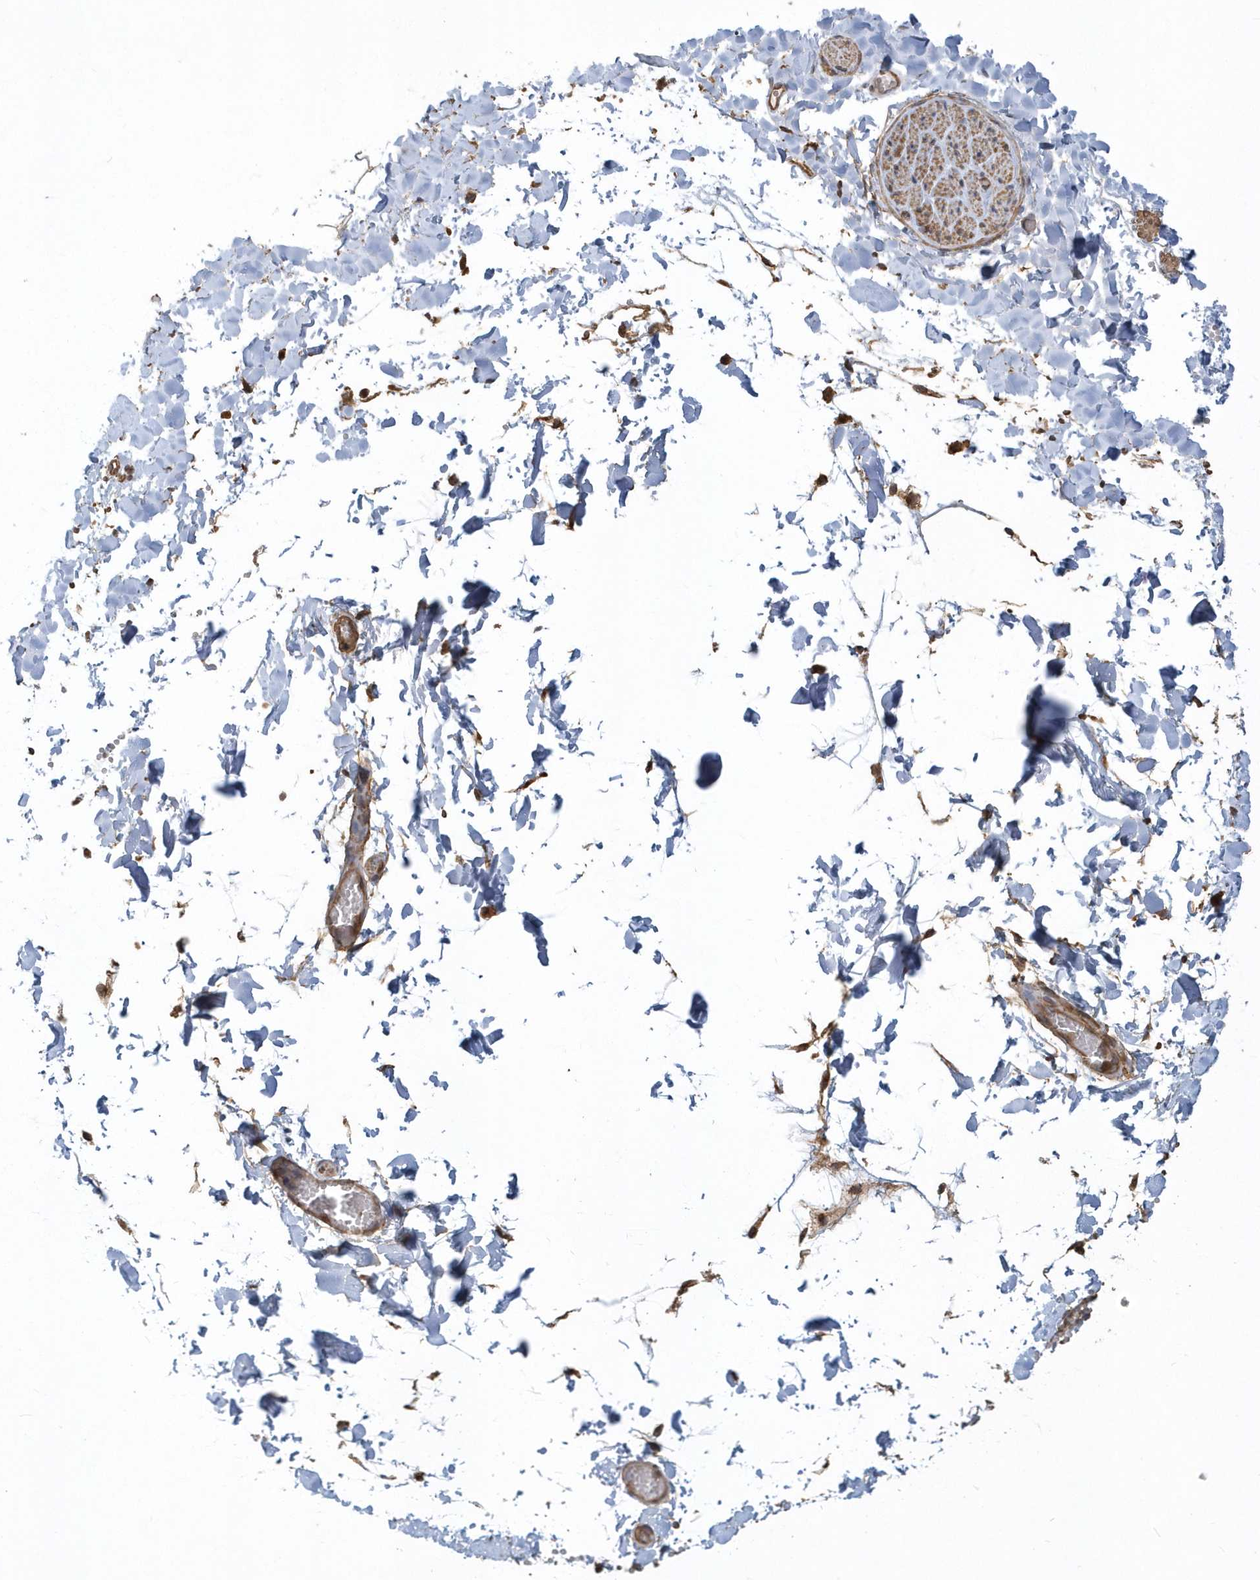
{"staining": {"intensity": "negative", "quantity": "none", "location": "none"}, "tissue": "soft tissue", "cell_type": "Chondrocytes", "image_type": "normal", "snomed": [{"axis": "morphology", "description": "Normal tissue, NOS"}, {"axis": "topography", "description": "Gallbladder"}, {"axis": "topography", "description": "Peripheral nerve tissue"}], "caption": "Immunohistochemistry of normal soft tissue displays no positivity in chondrocytes. Brightfield microscopy of immunohistochemistry (IHC) stained with DAB (brown) and hematoxylin (blue), captured at high magnification.", "gene": "TRAIP", "patient": {"sex": "male", "age": 38}}